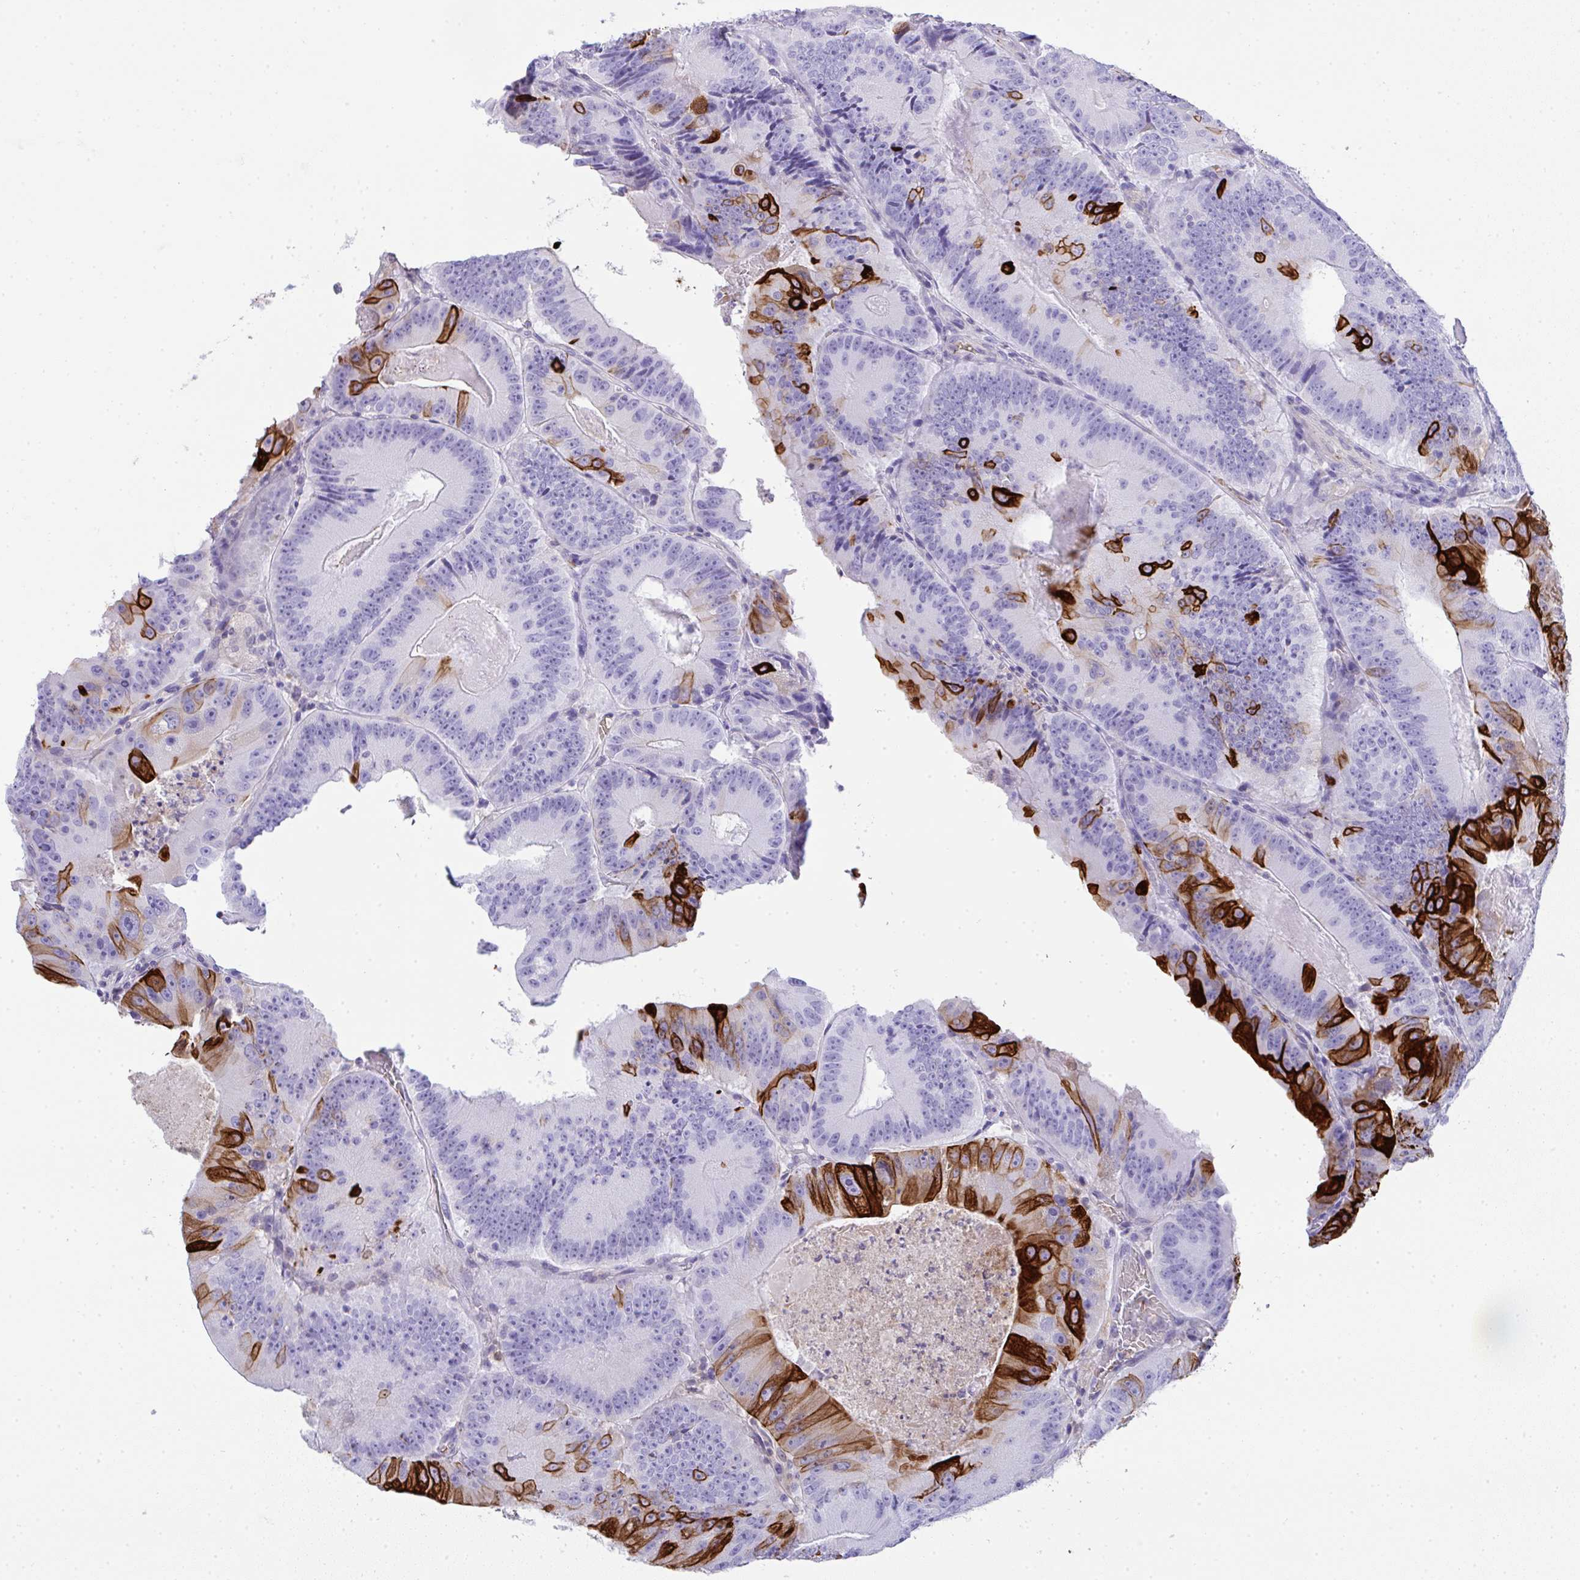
{"staining": {"intensity": "strong", "quantity": "<25%", "location": "cytoplasmic/membranous"}, "tissue": "colorectal cancer", "cell_type": "Tumor cells", "image_type": "cancer", "snomed": [{"axis": "morphology", "description": "Adenocarcinoma, NOS"}, {"axis": "topography", "description": "Colon"}], "caption": "Colorectal adenocarcinoma stained with a protein marker demonstrates strong staining in tumor cells.", "gene": "TNFAIP8", "patient": {"sex": "female", "age": 86}}